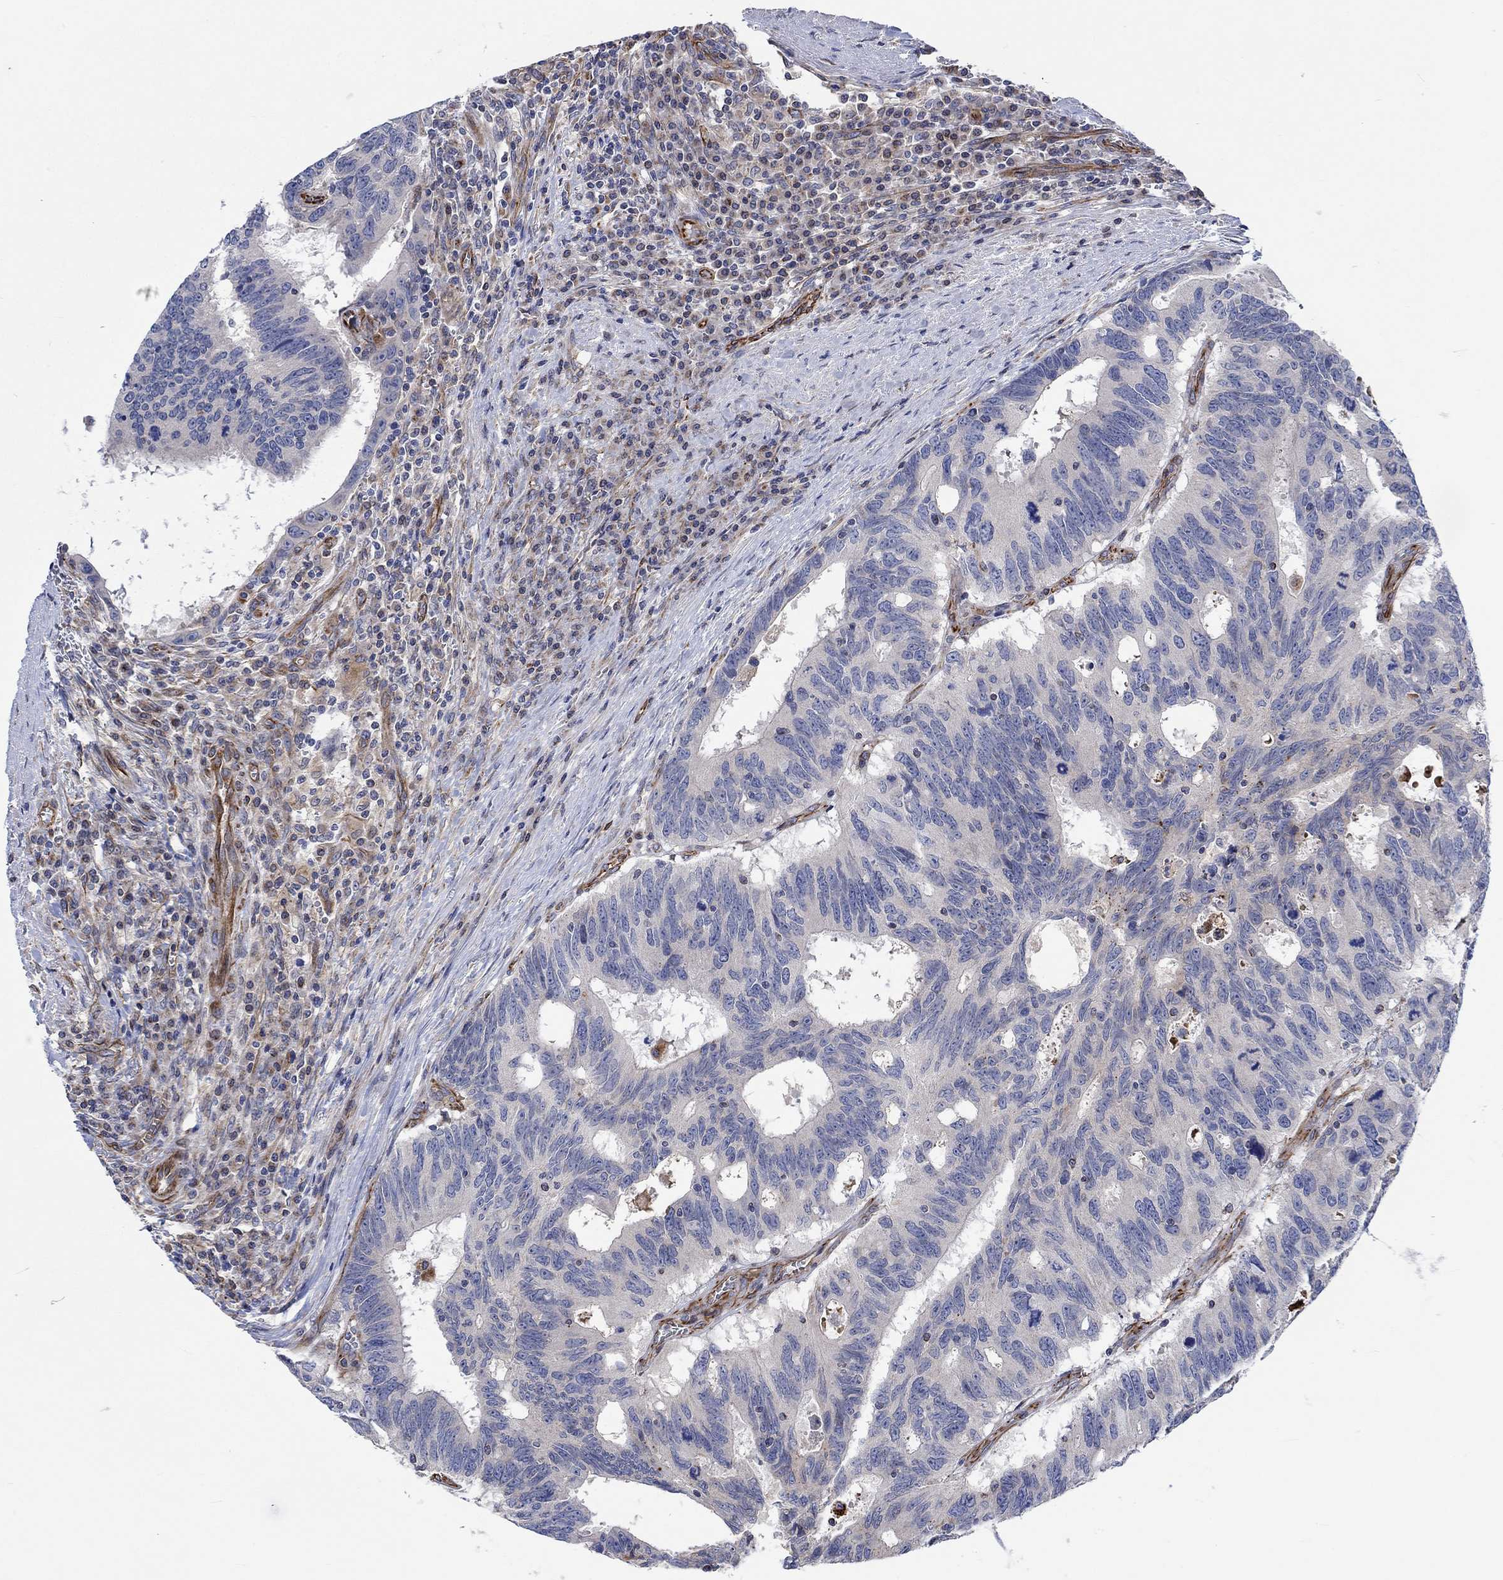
{"staining": {"intensity": "negative", "quantity": "none", "location": "none"}, "tissue": "colorectal cancer", "cell_type": "Tumor cells", "image_type": "cancer", "snomed": [{"axis": "morphology", "description": "Adenocarcinoma, NOS"}, {"axis": "topography", "description": "Colon"}], "caption": "Immunohistochemistry (IHC) photomicrograph of human colorectal cancer stained for a protein (brown), which shows no expression in tumor cells.", "gene": "CAMK1D", "patient": {"sex": "female", "age": 77}}